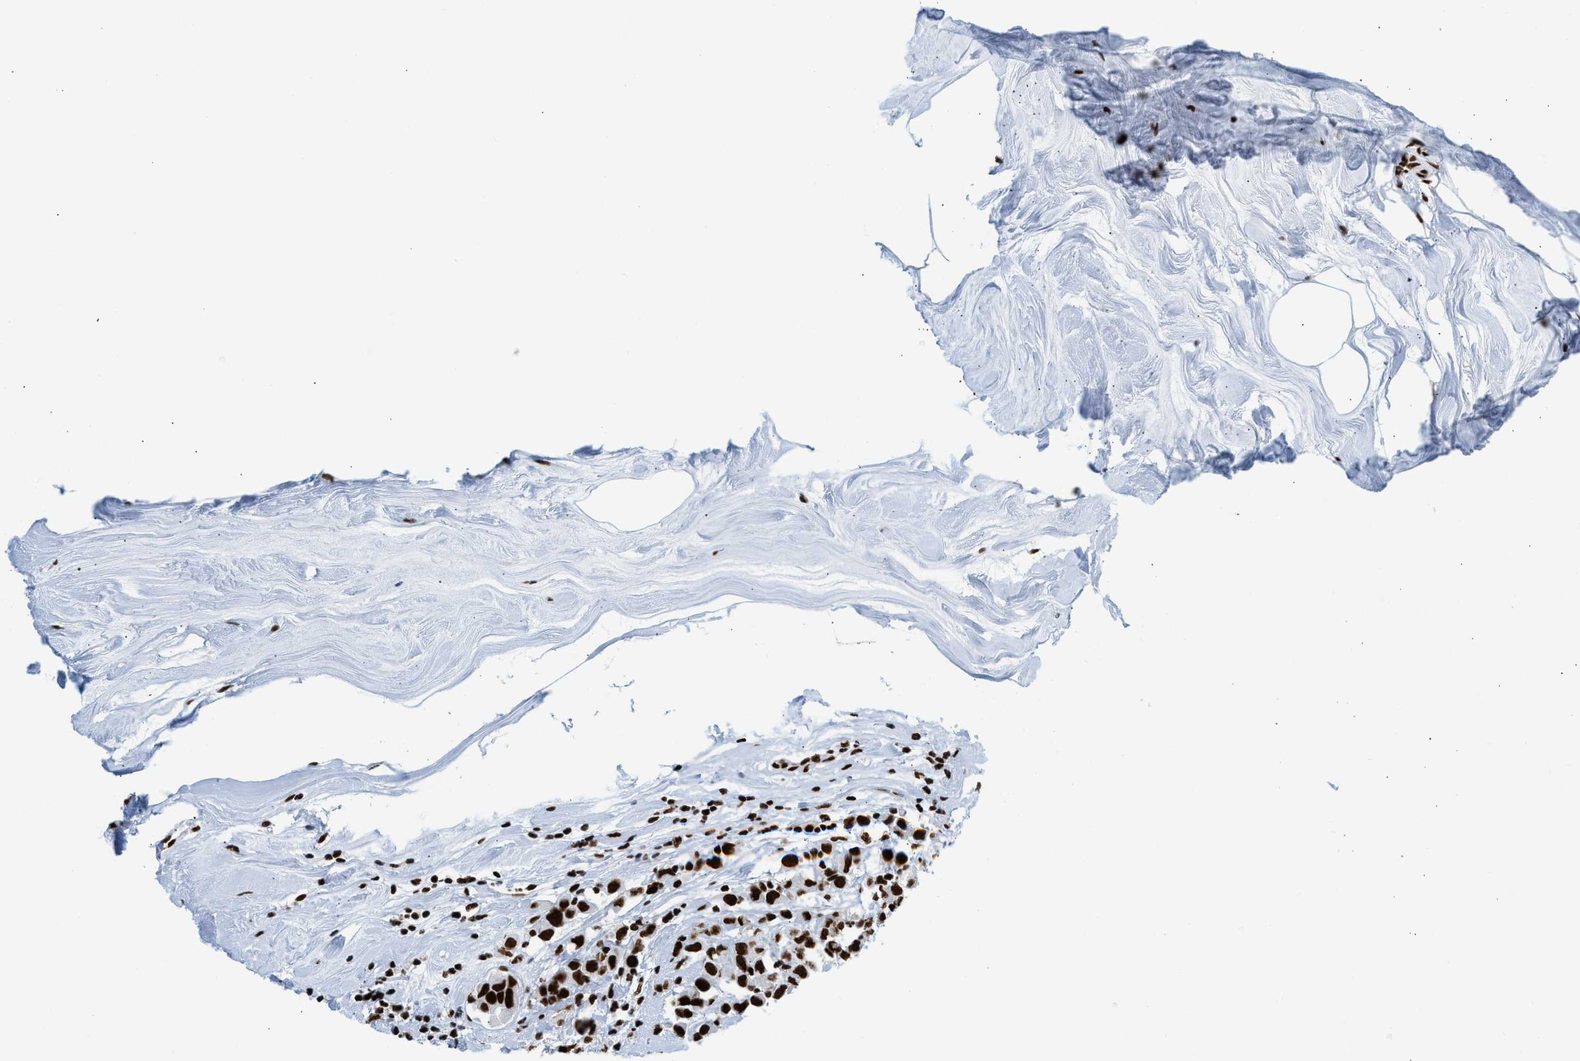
{"staining": {"intensity": "strong", "quantity": ">75%", "location": "nuclear"}, "tissue": "breast cancer", "cell_type": "Tumor cells", "image_type": "cancer", "snomed": [{"axis": "morphology", "description": "Duct carcinoma"}, {"axis": "topography", "description": "Breast"}], "caption": "An immunohistochemistry photomicrograph of neoplastic tissue is shown. Protein staining in brown highlights strong nuclear positivity in breast invasive ductal carcinoma within tumor cells.", "gene": "PIF1", "patient": {"sex": "female", "age": 61}}